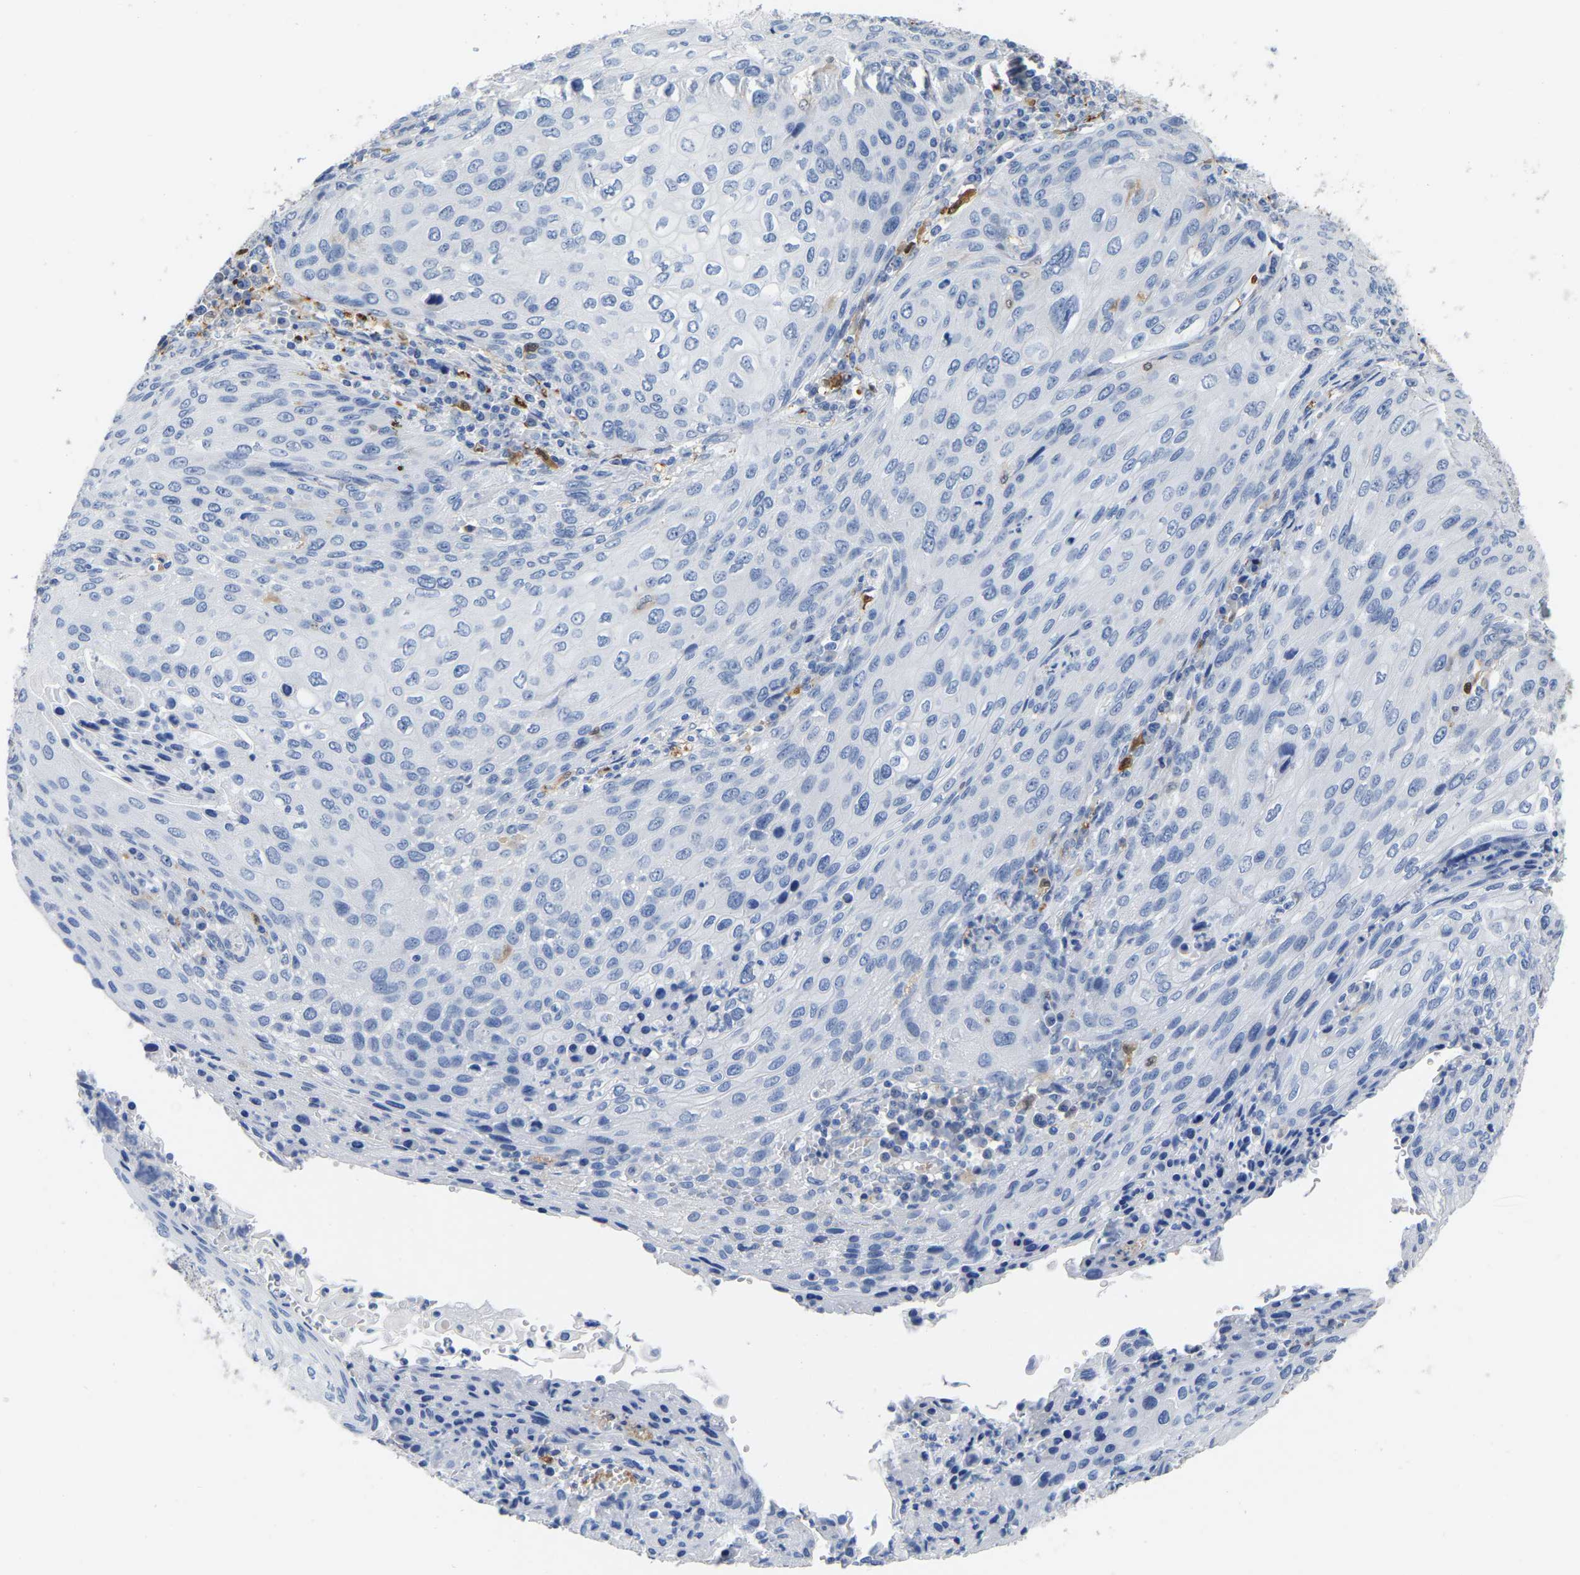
{"staining": {"intensity": "negative", "quantity": "none", "location": "none"}, "tissue": "cervical cancer", "cell_type": "Tumor cells", "image_type": "cancer", "snomed": [{"axis": "morphology", "description": "Squamous cell carcinoma, NOS"}, {"axis": "topography", "description": "Cervix"}], "caption": "The IHC photomicrograph has no significant staining in tumor cells of cervical cancer (squamous cell carcinoma) tissue.", "gene": "ULBP2", "patient": {"sex": "female", "age": 32}}